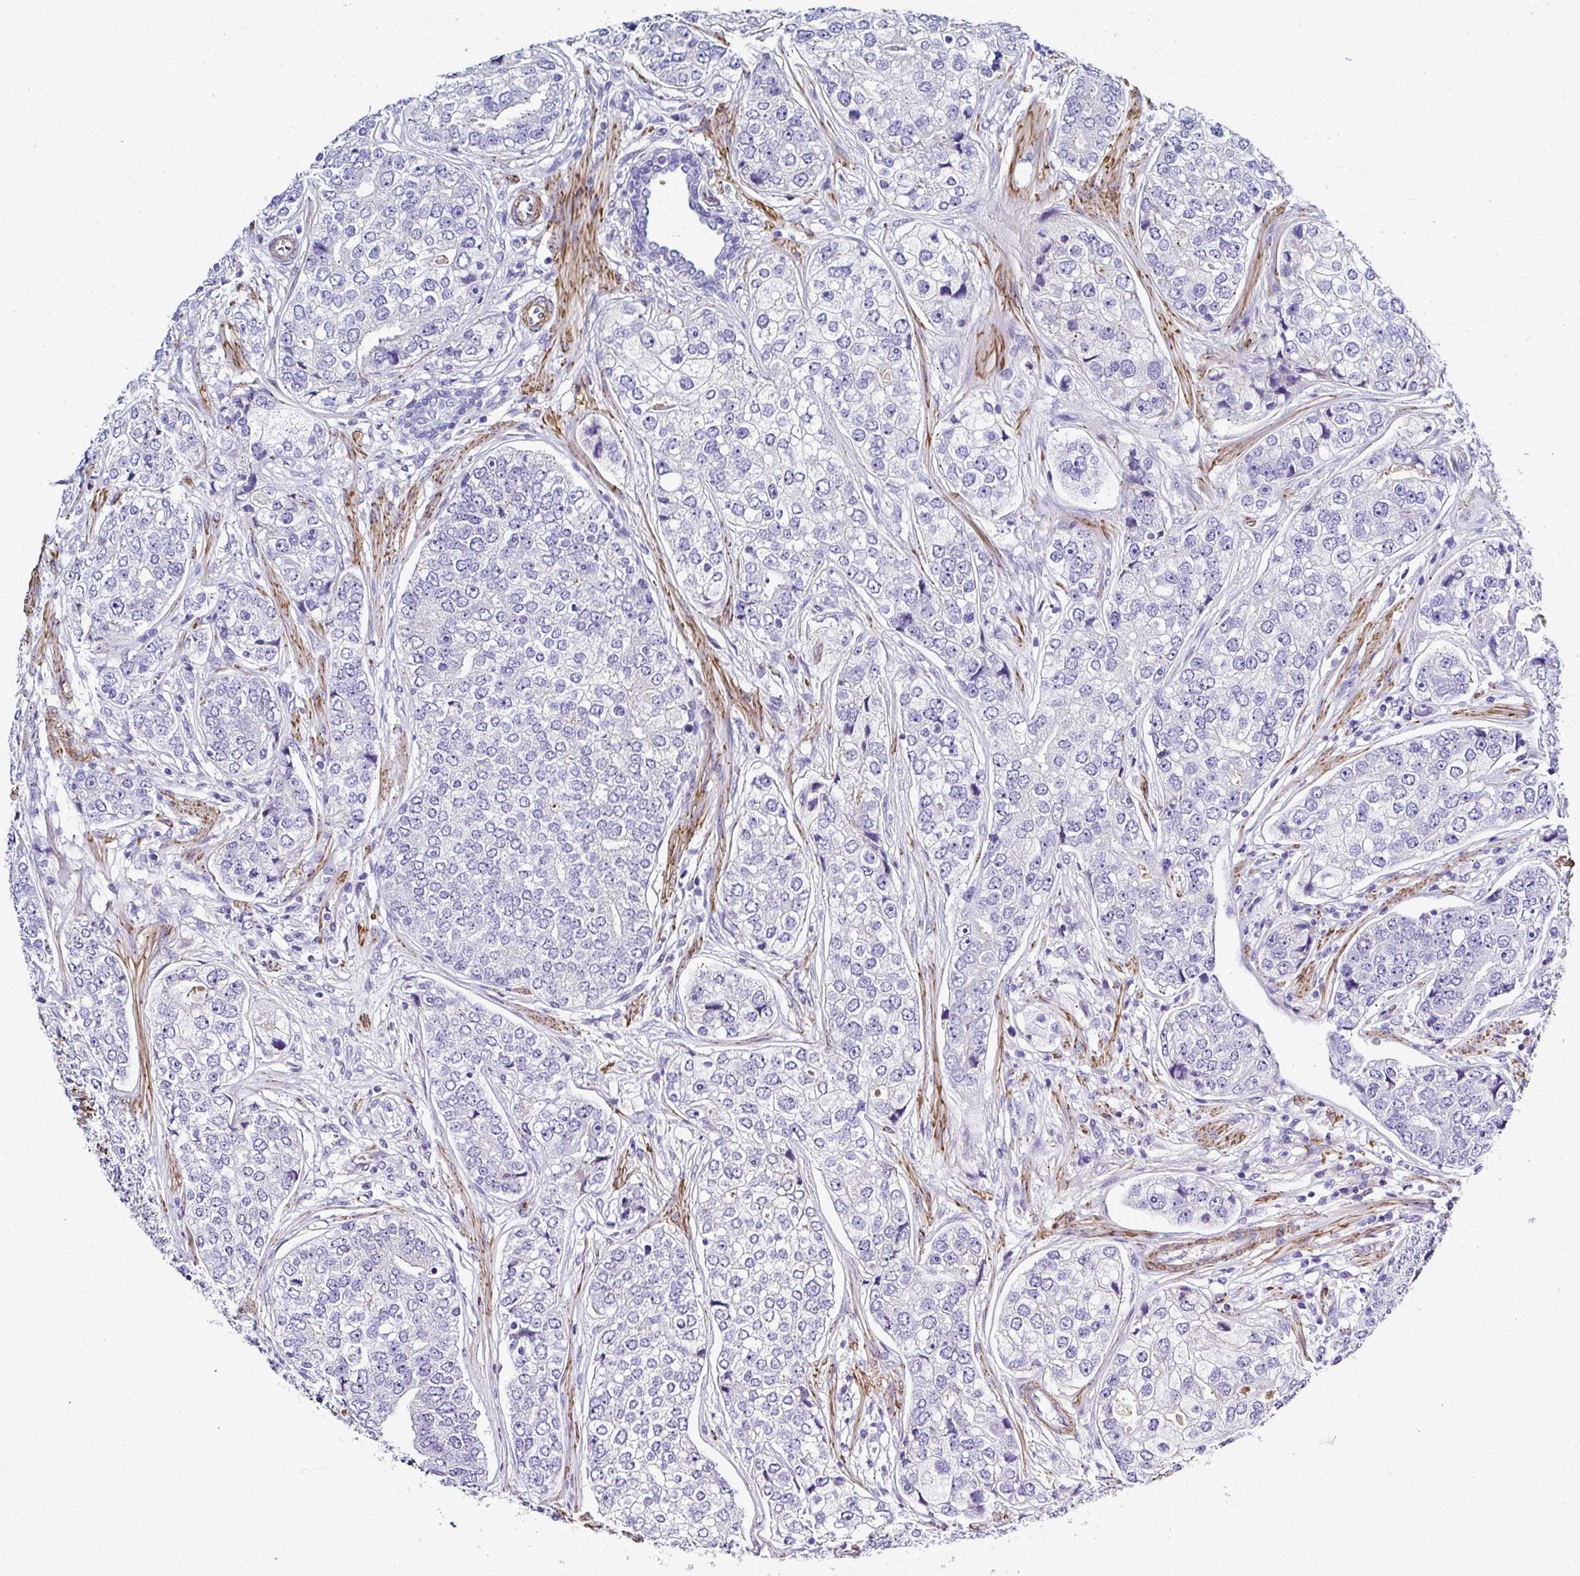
{"staining": {"intensity": "negative", "quantity": "none", "location": "none"}, "tissue": "prostate cancer", "cell_type": "Tumor cells", "image_type": "cancer", "snomed": [{"axis": "morphology", "description": "Adenocarcinoma, High grade"}, {"axis": "topography", "description": "Prostate"}], "caption": "Immunohistochemistry (IHC) of human prostate high-grade adenocarcinoma demonstrates no expression in tumor cells. (Brightfield microscopy of DAB (3,3'-diaminobenzidine) immunohistochemistry (IHC) at high magnification).", "gene": "PPFIA4", "patient": {"sex": "male", "age": 60}}